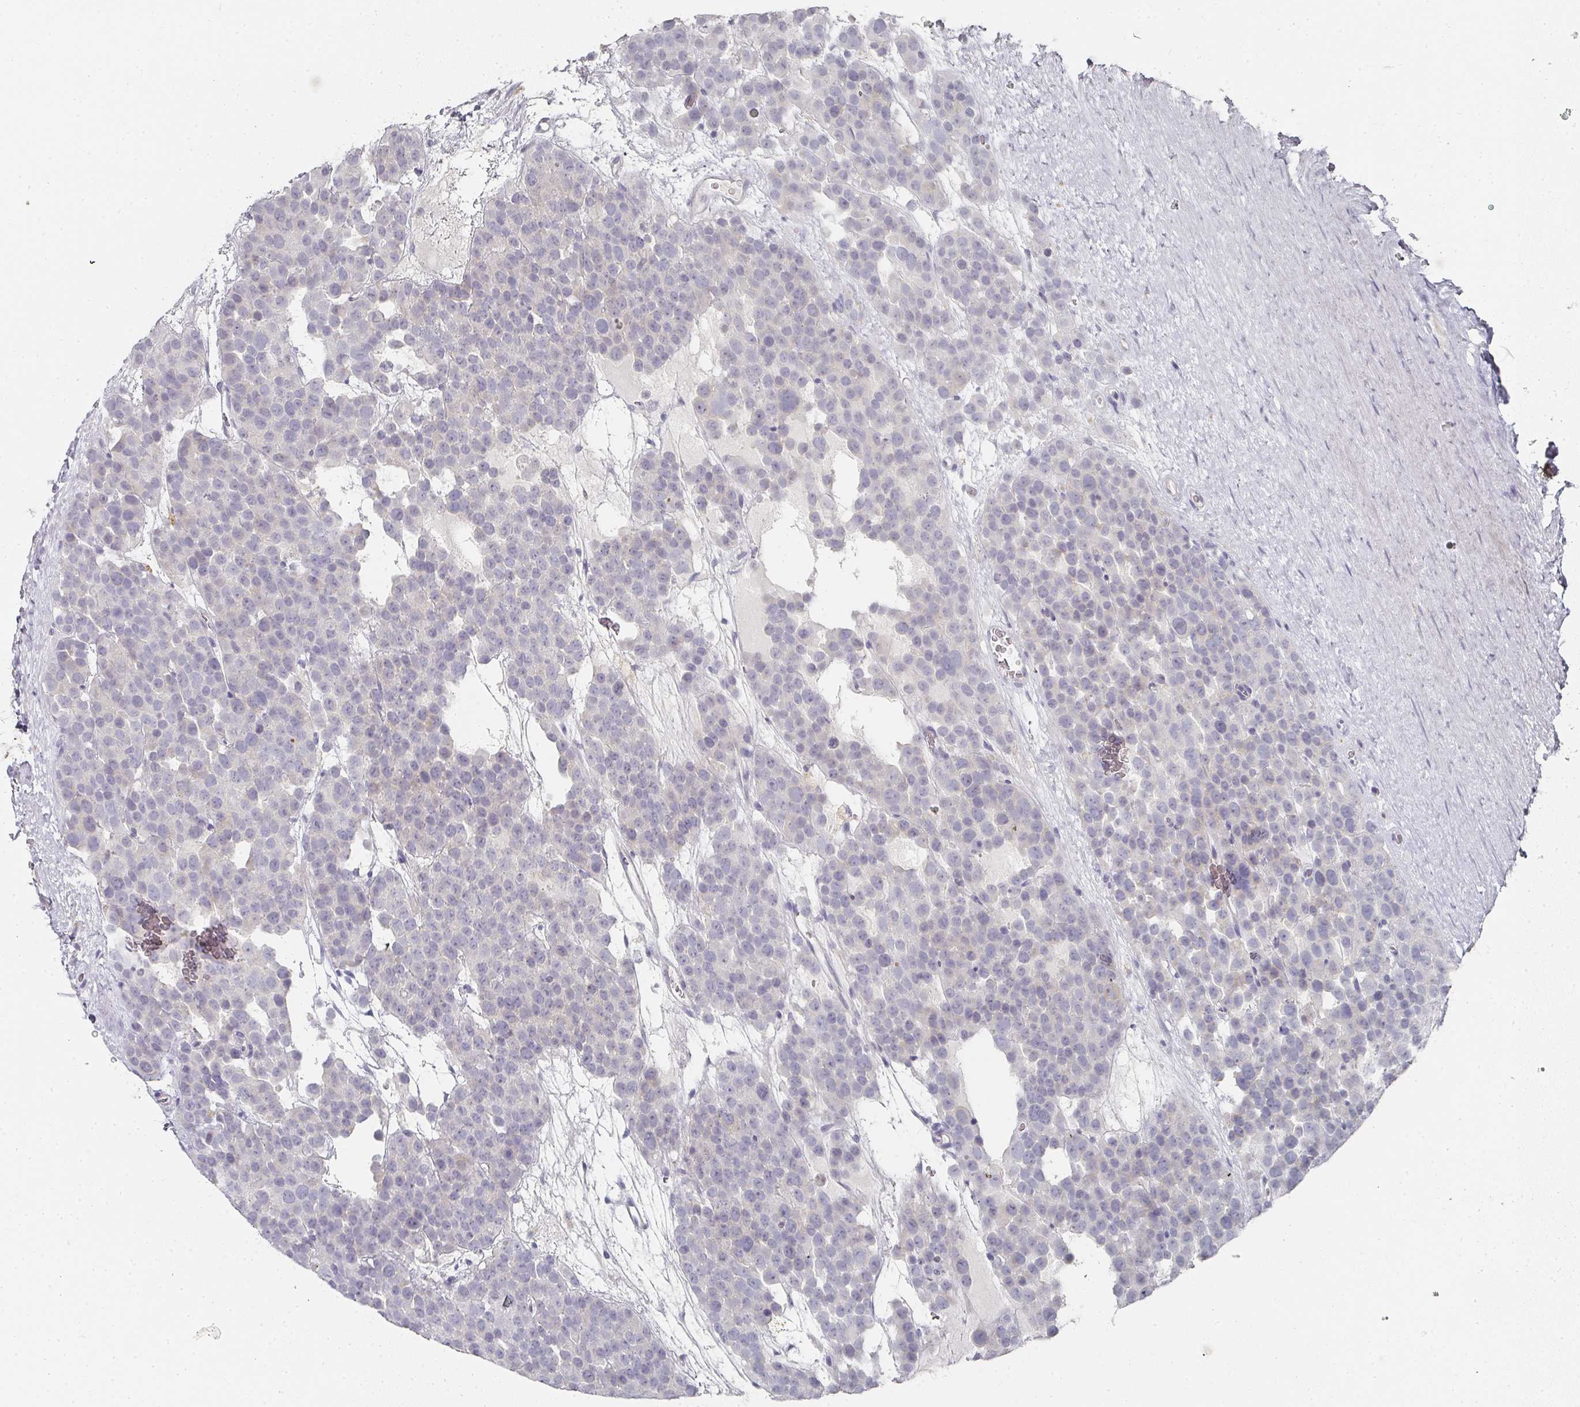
{"staining": {"intensity": "negative", "quantity": "none", "location": "none"}, "tissue": "testis cancer", "cell_type": "Tumor cells", "image_type": "cancer", "snomed": [{"axis": "morphology", "description": "Seminoma, NOS"}, {"axis": "topography", "description": "Testis"}], "caption": "DAB (3,3'-diaminobenzidine) immunohistochemical staining of human testis cancer displays no significant staining in tumor cells. Brightfield microscopy of immunohistochemistry stained with DAB (brown) and hematoxylin (blue), captured at high magnification.", "gene": "CAMP", "patient": {"sex": "male", "age": 71}}